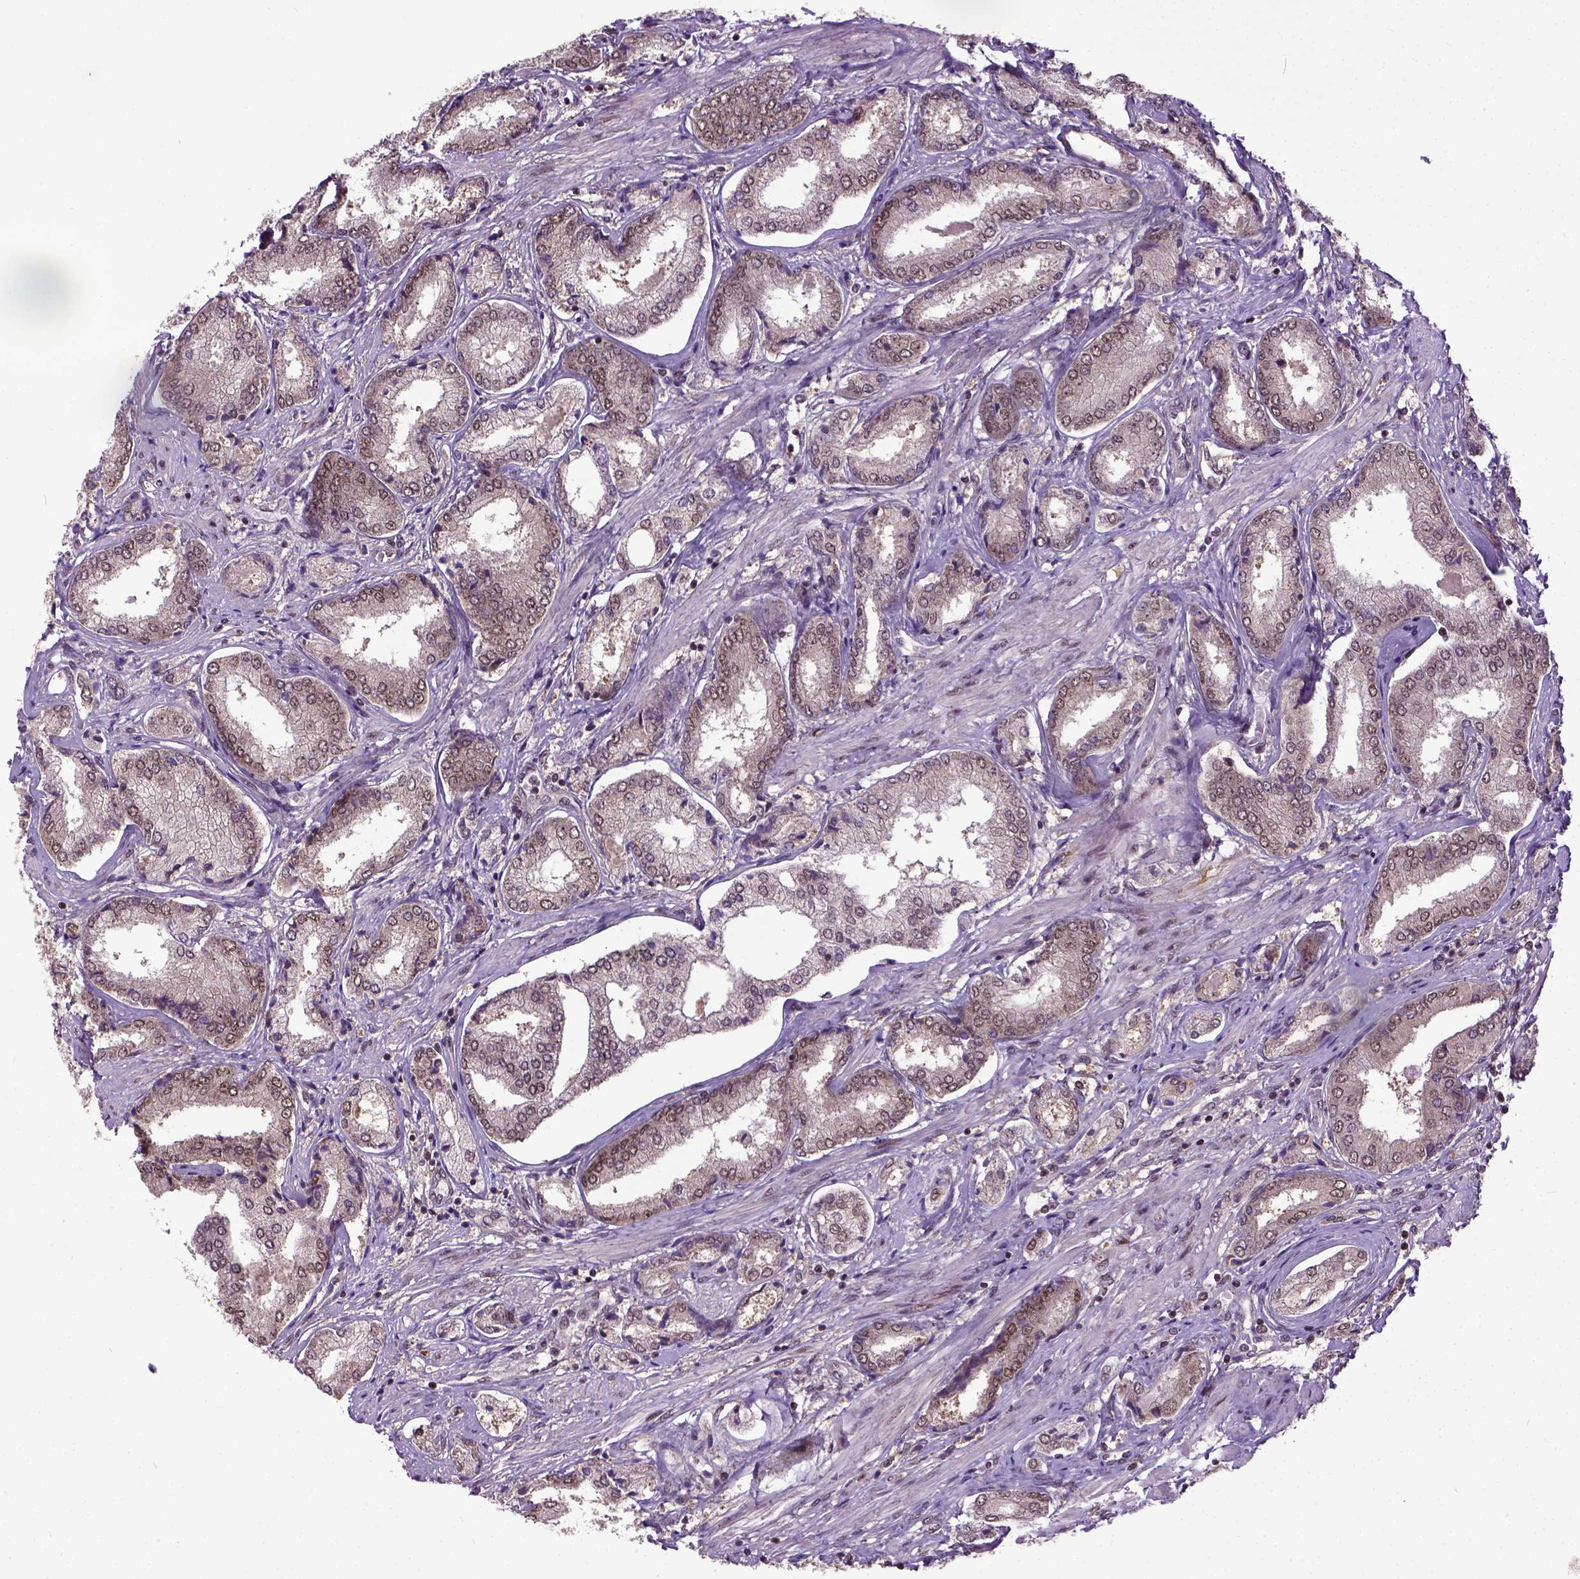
{"staining": {"intensity": "moderate", "quantity": "<25%", "location": "cytoplasmic/membranous,nuclear"}, "tissue": "prostate cancer", "cell_type": "Tumor cells", "image_type": "cancer", "snomed": [{"axis": "morphology", "description": "Adenocarcinoma, NOS"}, {"axis": "topography", "description": "Prostate"}], "caption": "Protein staining shows moderate cytoplasmic/membranous and nuclear staining in approximately <25% of tumor cells in prostate cancer.", "gene": "UBA3", "patient": {"sex": "male", "age": 63}}